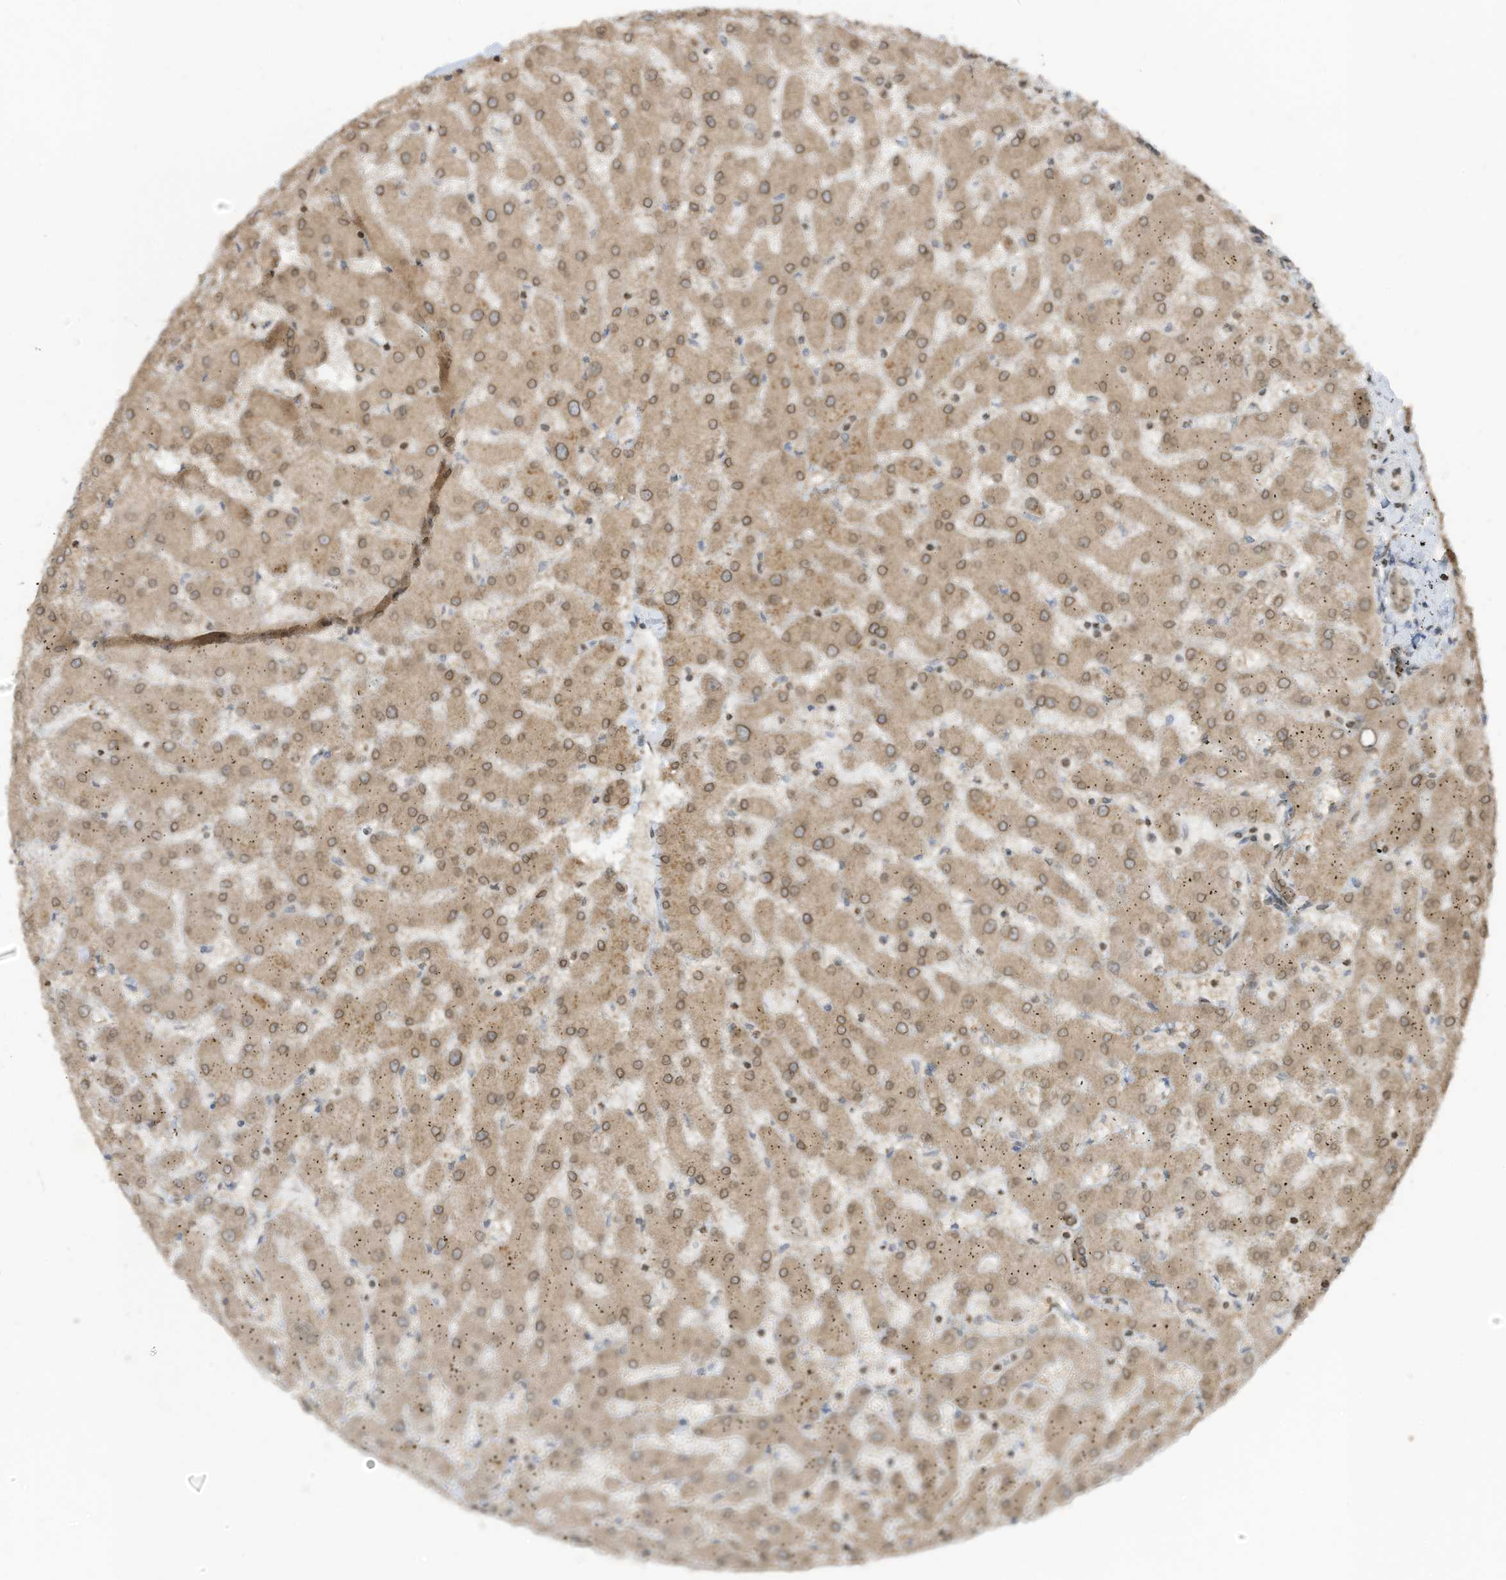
{"staining": {"intensity": "weak", "quantity": ">75%", "location": "nuclear"}, "tissue": "liver", "cell_type": "Cholangiocytes", "image_type": "normal", "snomed": [{"axis": "morphology", "description": "Normal tissue, NOS"}, {"axis": "topography", "description": "Liver"}], "caption": "Protein staining of benign liver displays weak nuclear expression in about >75% of cholangiocytes. The staining was performed using DAB (3,3'-diaminobenzidine), with brown indicating positive protein expression. Nuclei are stained blue with hematoxylin.", "gene": "RABL3", "patient": {"sex": "female", "age": 63}}